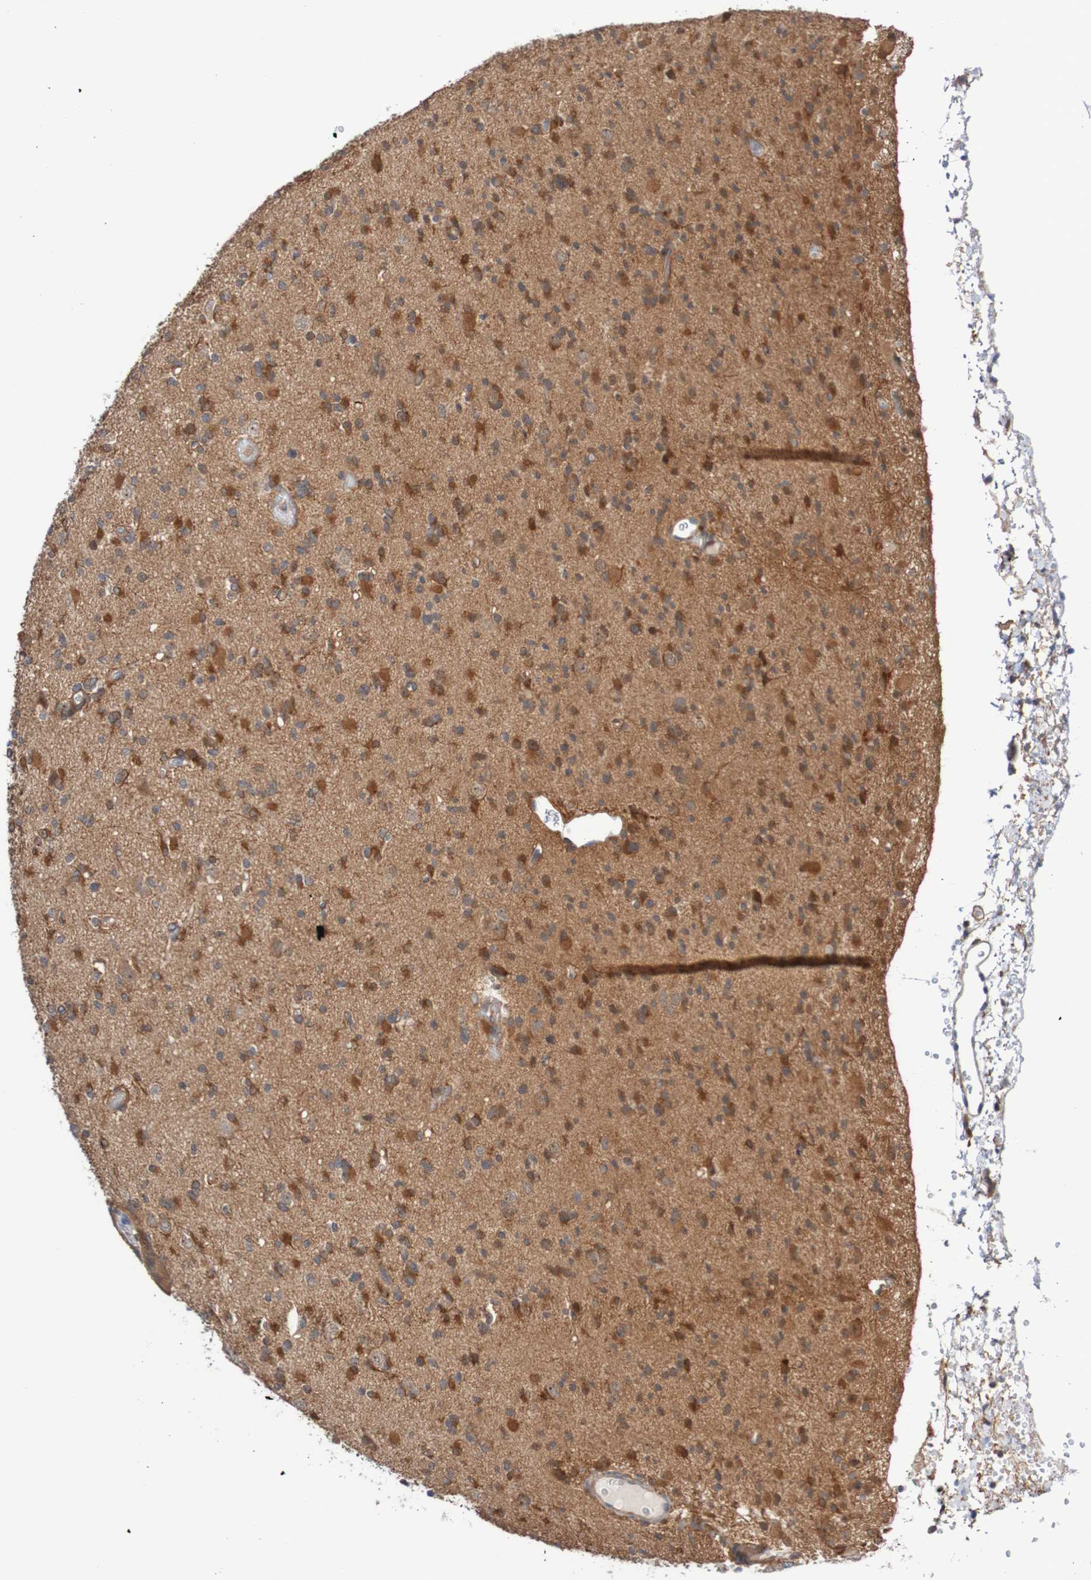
{"staining": {"intensity": "moderate", "quantity": "25%-75%", "location": "cytoplasmic/membranous,nuclear"}, "tissue": "glioma", "cell_type": "Tumor cells", "image_type": "cancer", "snomed": [{"axis": "morphology", "description": "Glioma, malignant, Low grade"}, {"axis": "topography", "description": "Brain"}], "caption": "Immunohistochemical staining of malignant low-grade glioma demonstrates moderate cytoplasmic/membranous and nuclear protein staining in approximately 25%-75% of tumor cells.", "gene": "PHPT1", "patient": {"sex": "female", "age": 22}}